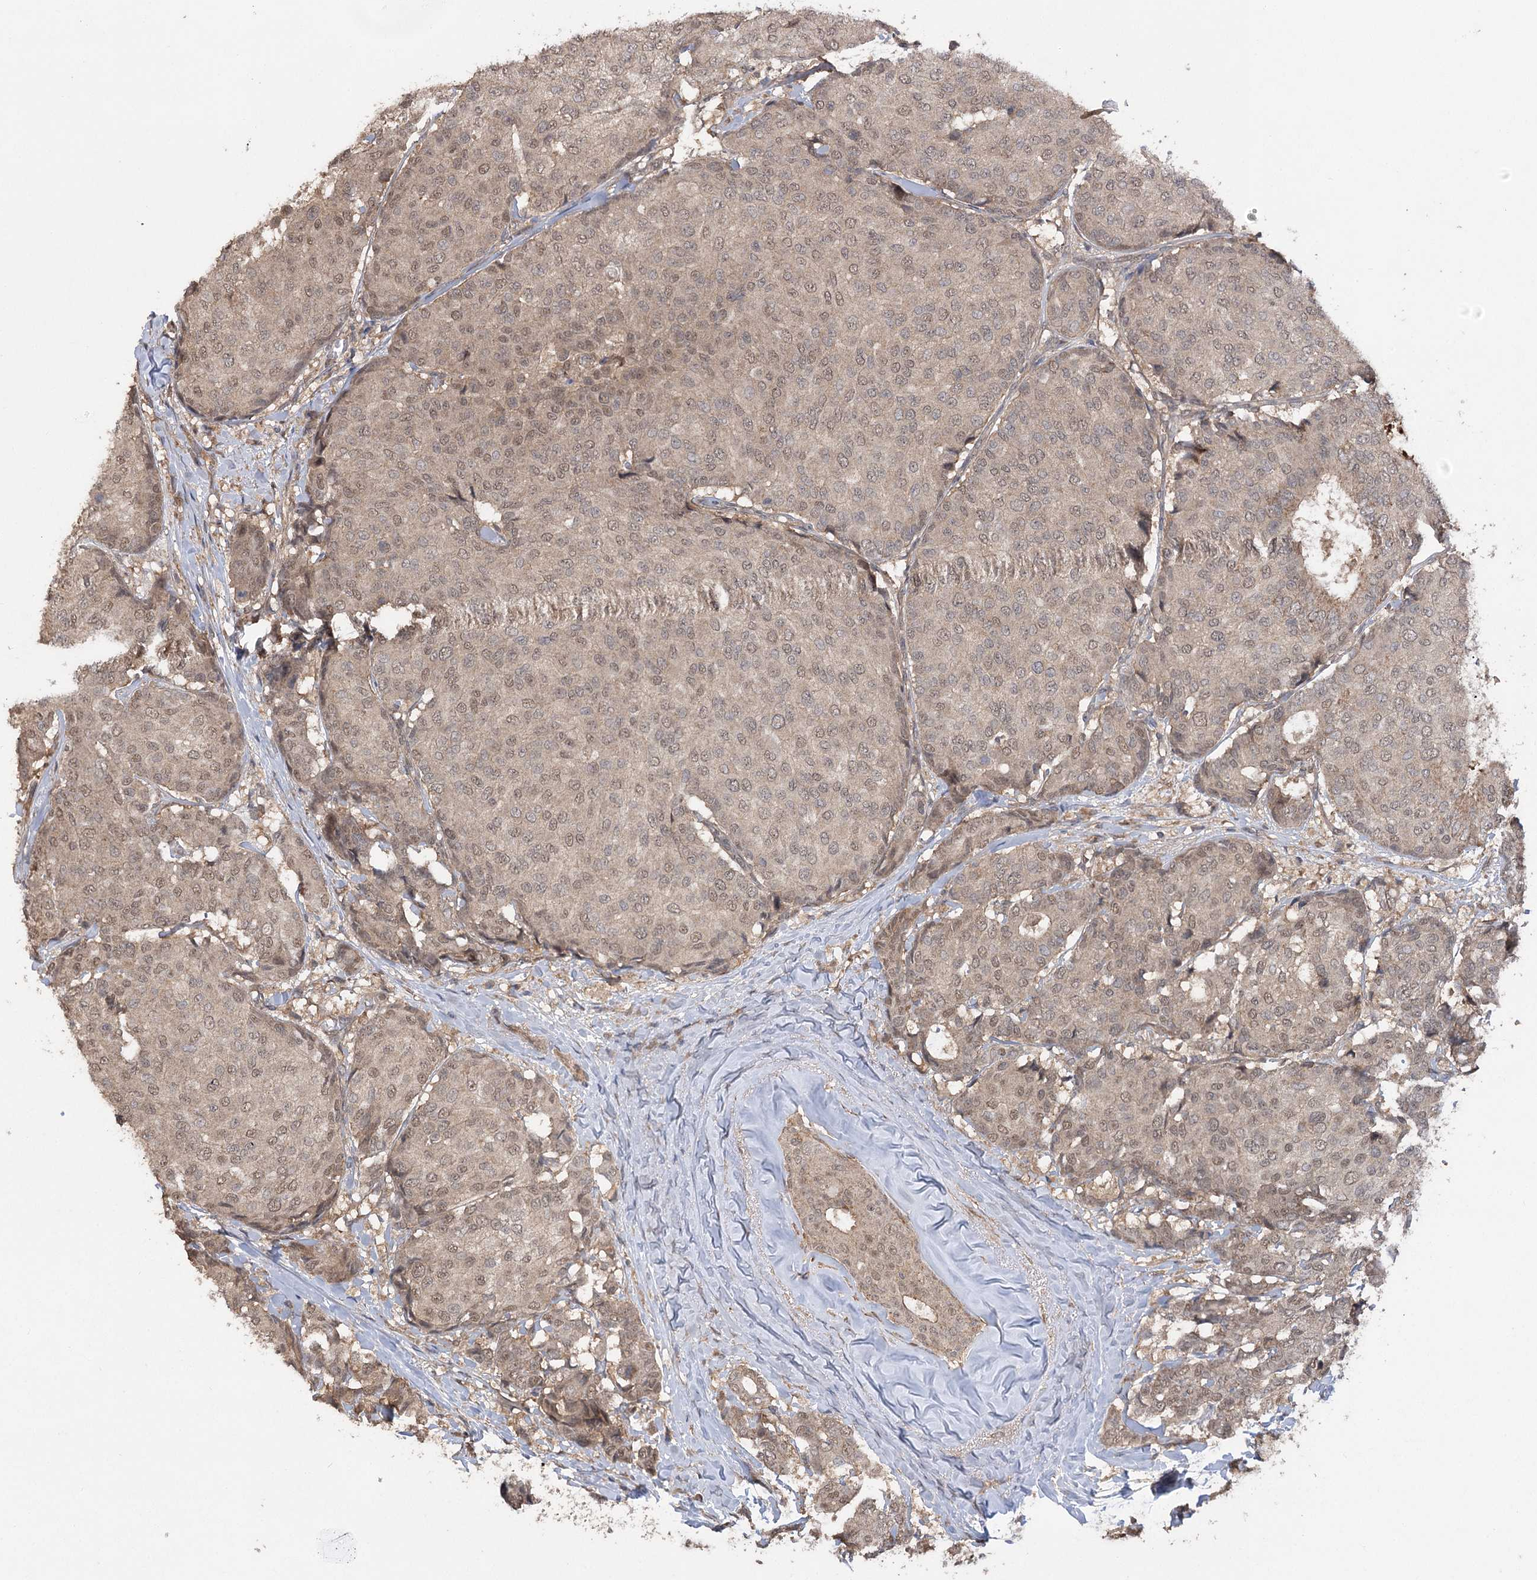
{"staining": {"intensity": "moderate", "quantity": ">75%", "location": "cytoplasmic/membranous,nuclear"}, "tissue": "breast cancer", "cell_type": "Tumor cells", "image_type": "cancer", "snomed": [{"axis": "morphology", "description": "Duct carcinoma"}, {"axis": "topography", "description": "Breast"}], "caption": "About >75% of tumor cells in human breast cancer (intraductal carcinoma) reveal moderate cytoplasmic/membranous and nuclear protein staining as visualized by brown immunohistochemical staining.", "gene": "TENM2", "patient": {"sex": "female", "age": 75}}